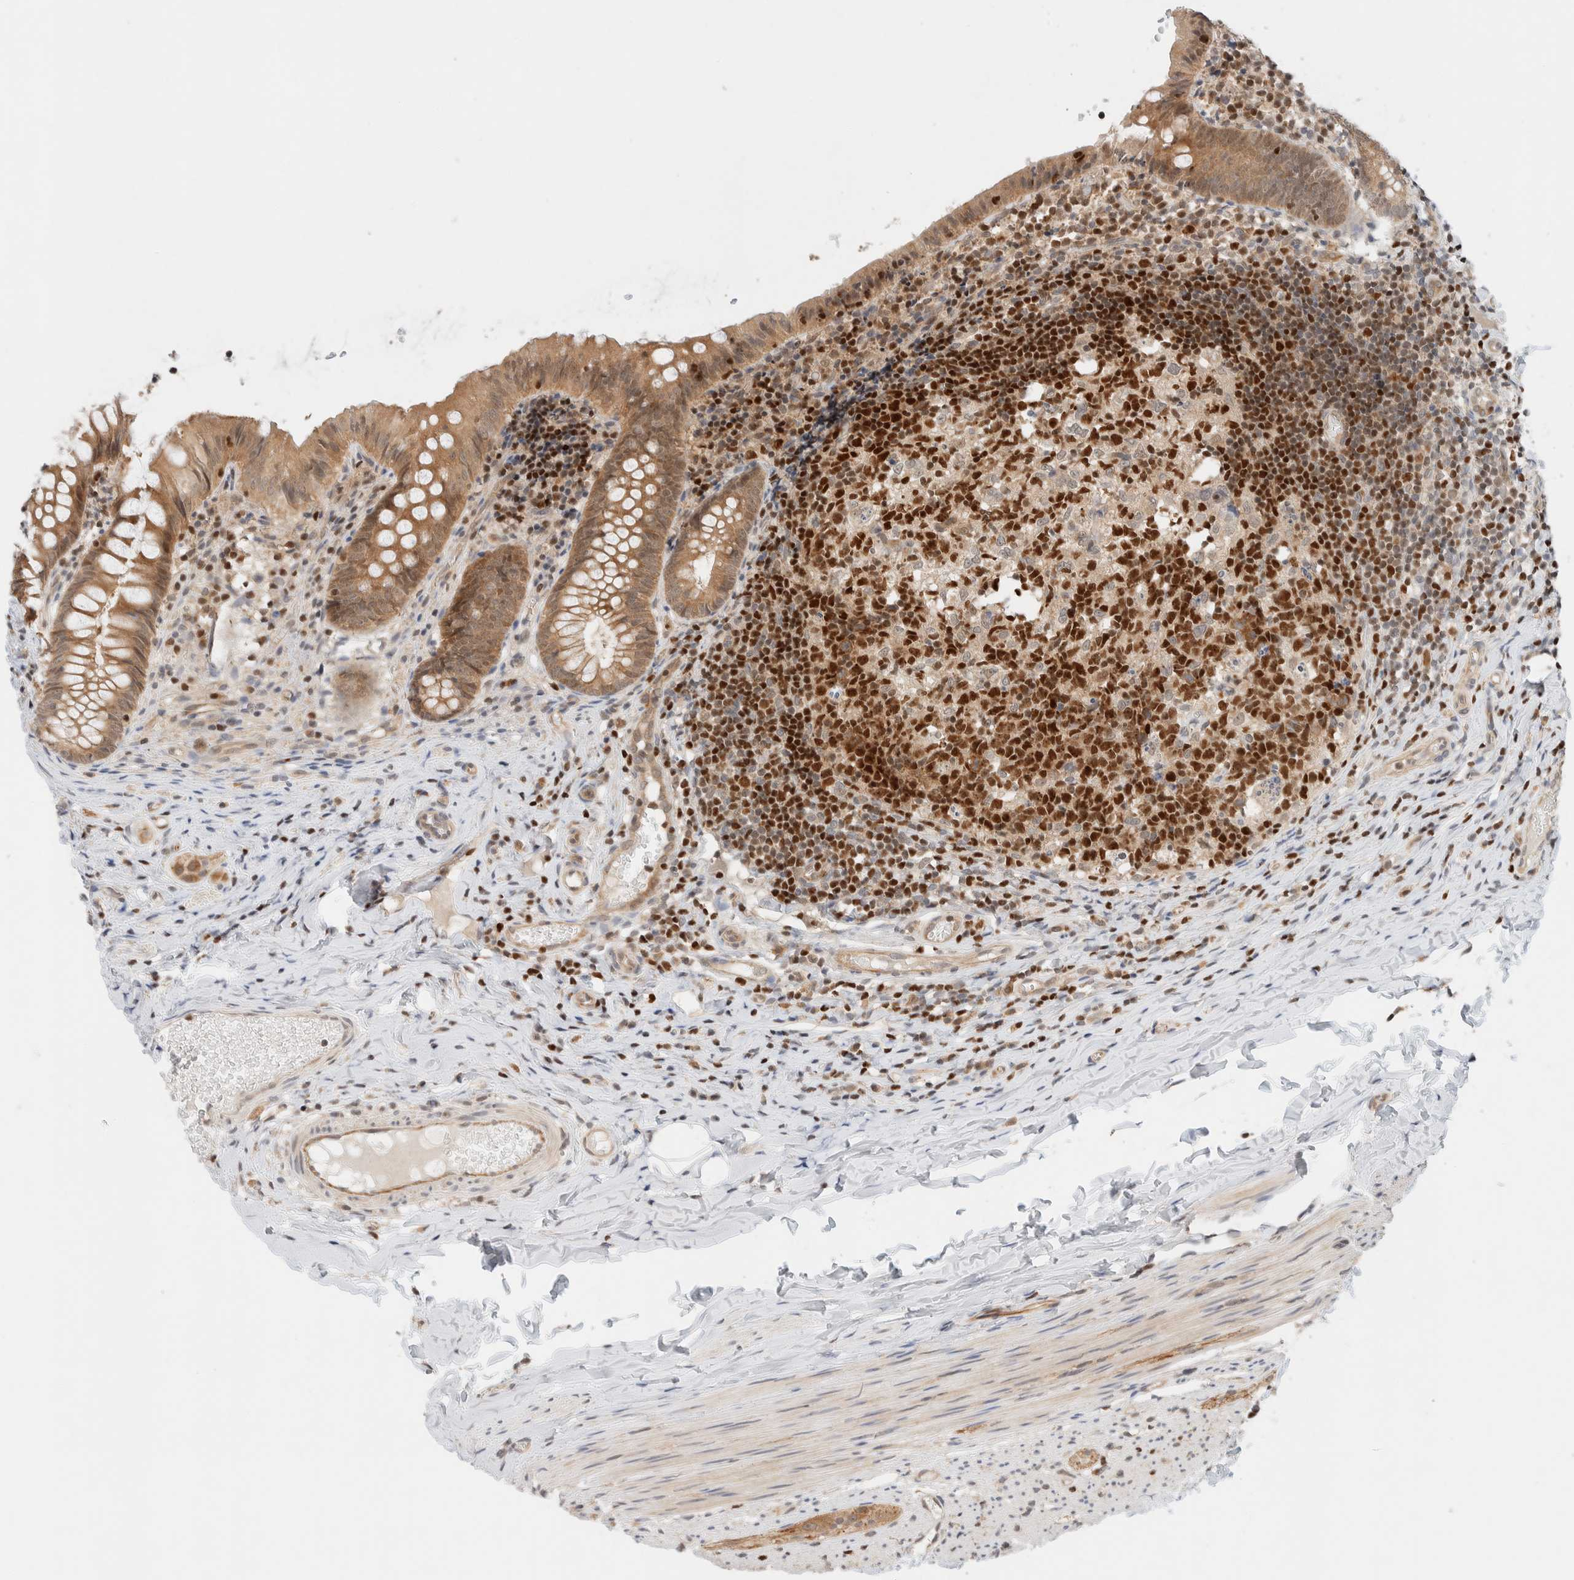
{"staining": {"intensity": "moderate", "quantity": ">75%", "location": "cytoplasmic/membranous"}, "tissue": "appendix", "cell_type": "Glandular cells", "image_type": "normal", "snomed": [{"axis": "morphology", "description": "Normal tissue, NOS"}, {"axis": "topography", "description": "Appendix"}], "caption": "The immunohistochemical stain labels moderate cytoplasmic/membranous positivity in glandular cells of unremarkable appendix.", "gene": "C8orf76", "patient": {"sex": "male", "age": 8}}